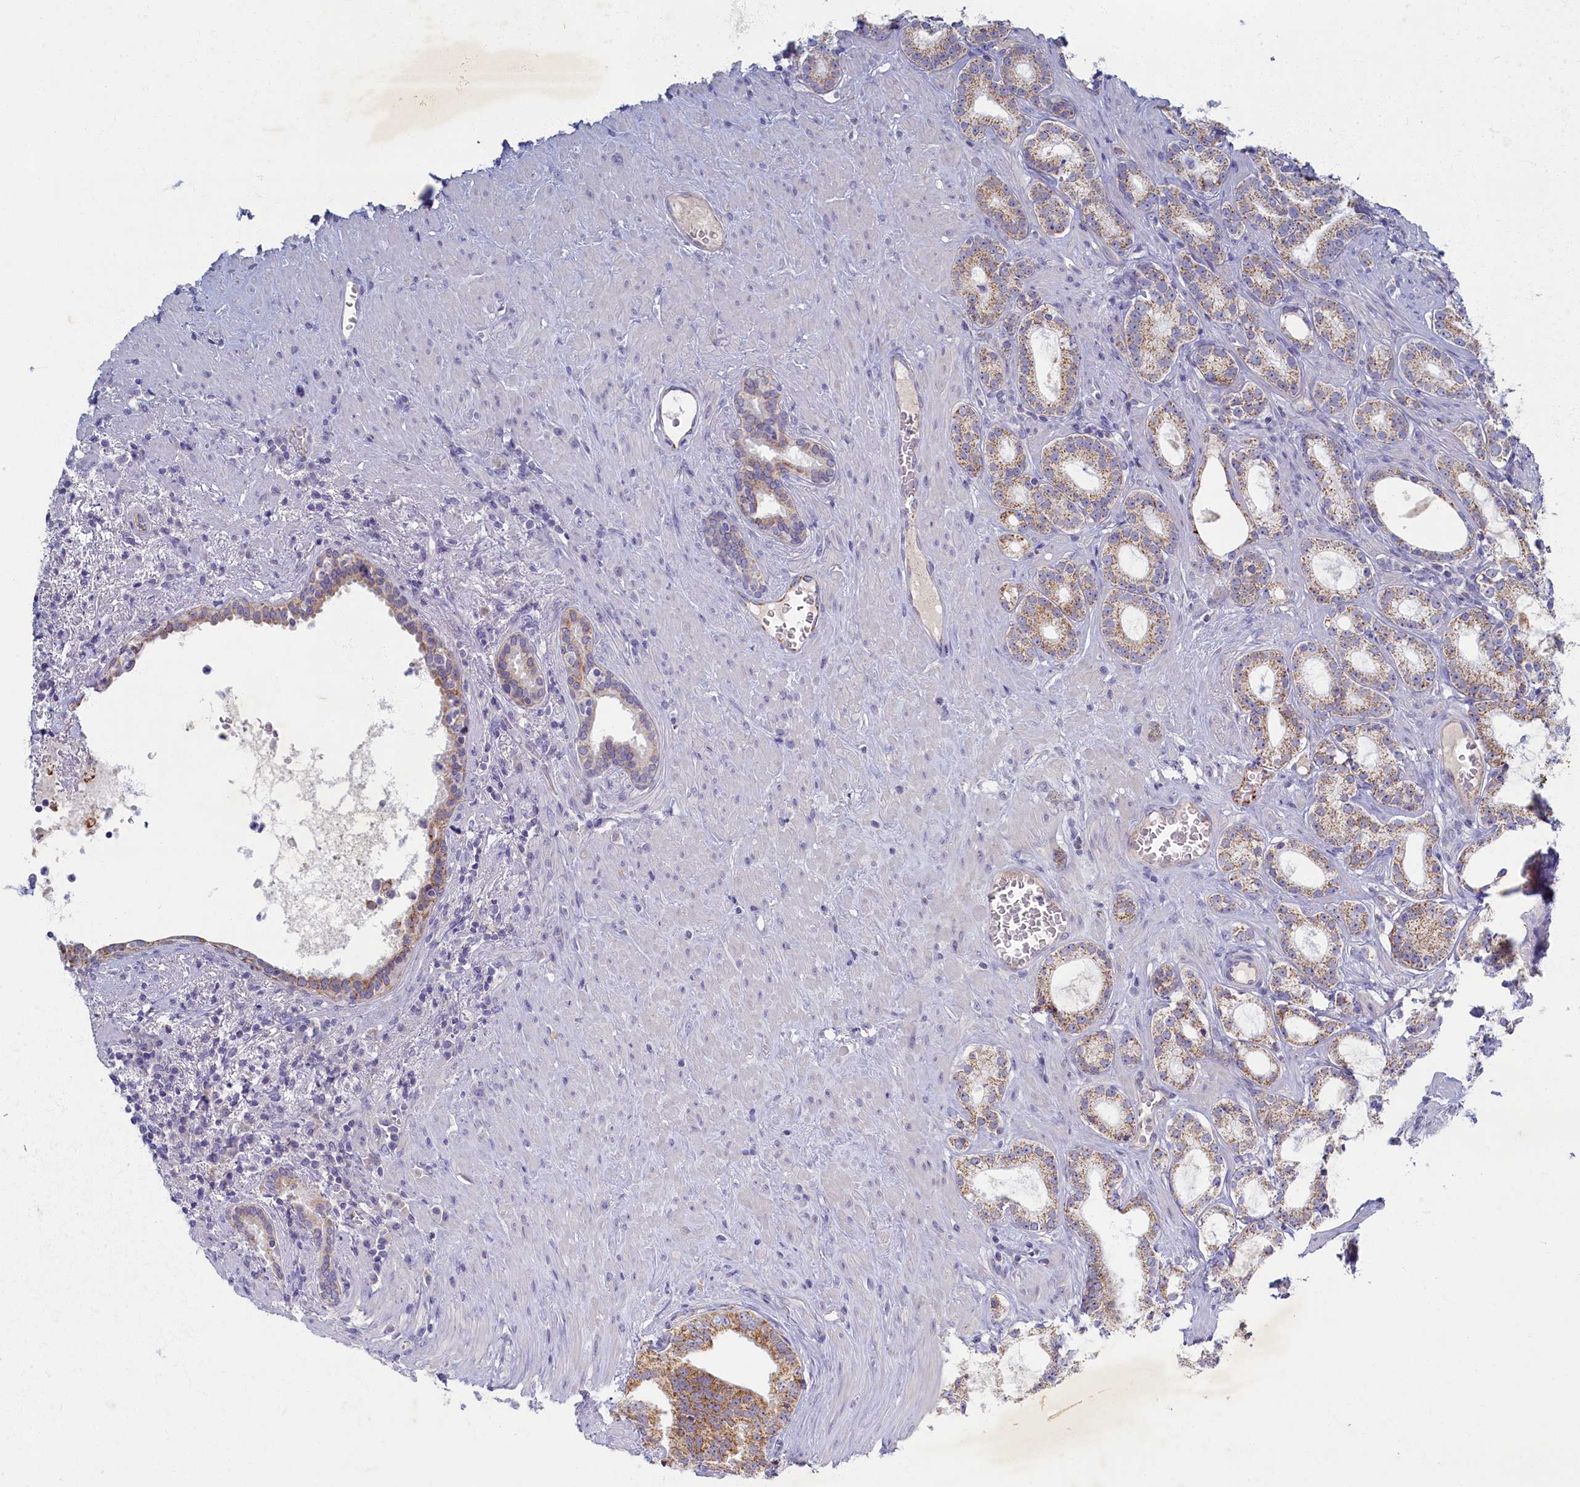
{"staining": {"intensity": "moderate", "quantity": ">75%", "location": "cytoplasmic/membranous"}, "tissue": "prostate cancer", "cell_type": "Tumor cells", "image_type": "cancer", "snomed": [{"axis": "morphology", "description": "Adenocarcinoma, Low grade"}, {"axis": "topography", "description": "Prostate"}], "caption": "Moderate cytoplasmic/membranous positivity is identified in approximately >75% of tumor cells in prostate low-grade adenocarcinoma.", "gene": "OCIAD2", "patient": {"sex": "male", "age": 71}}